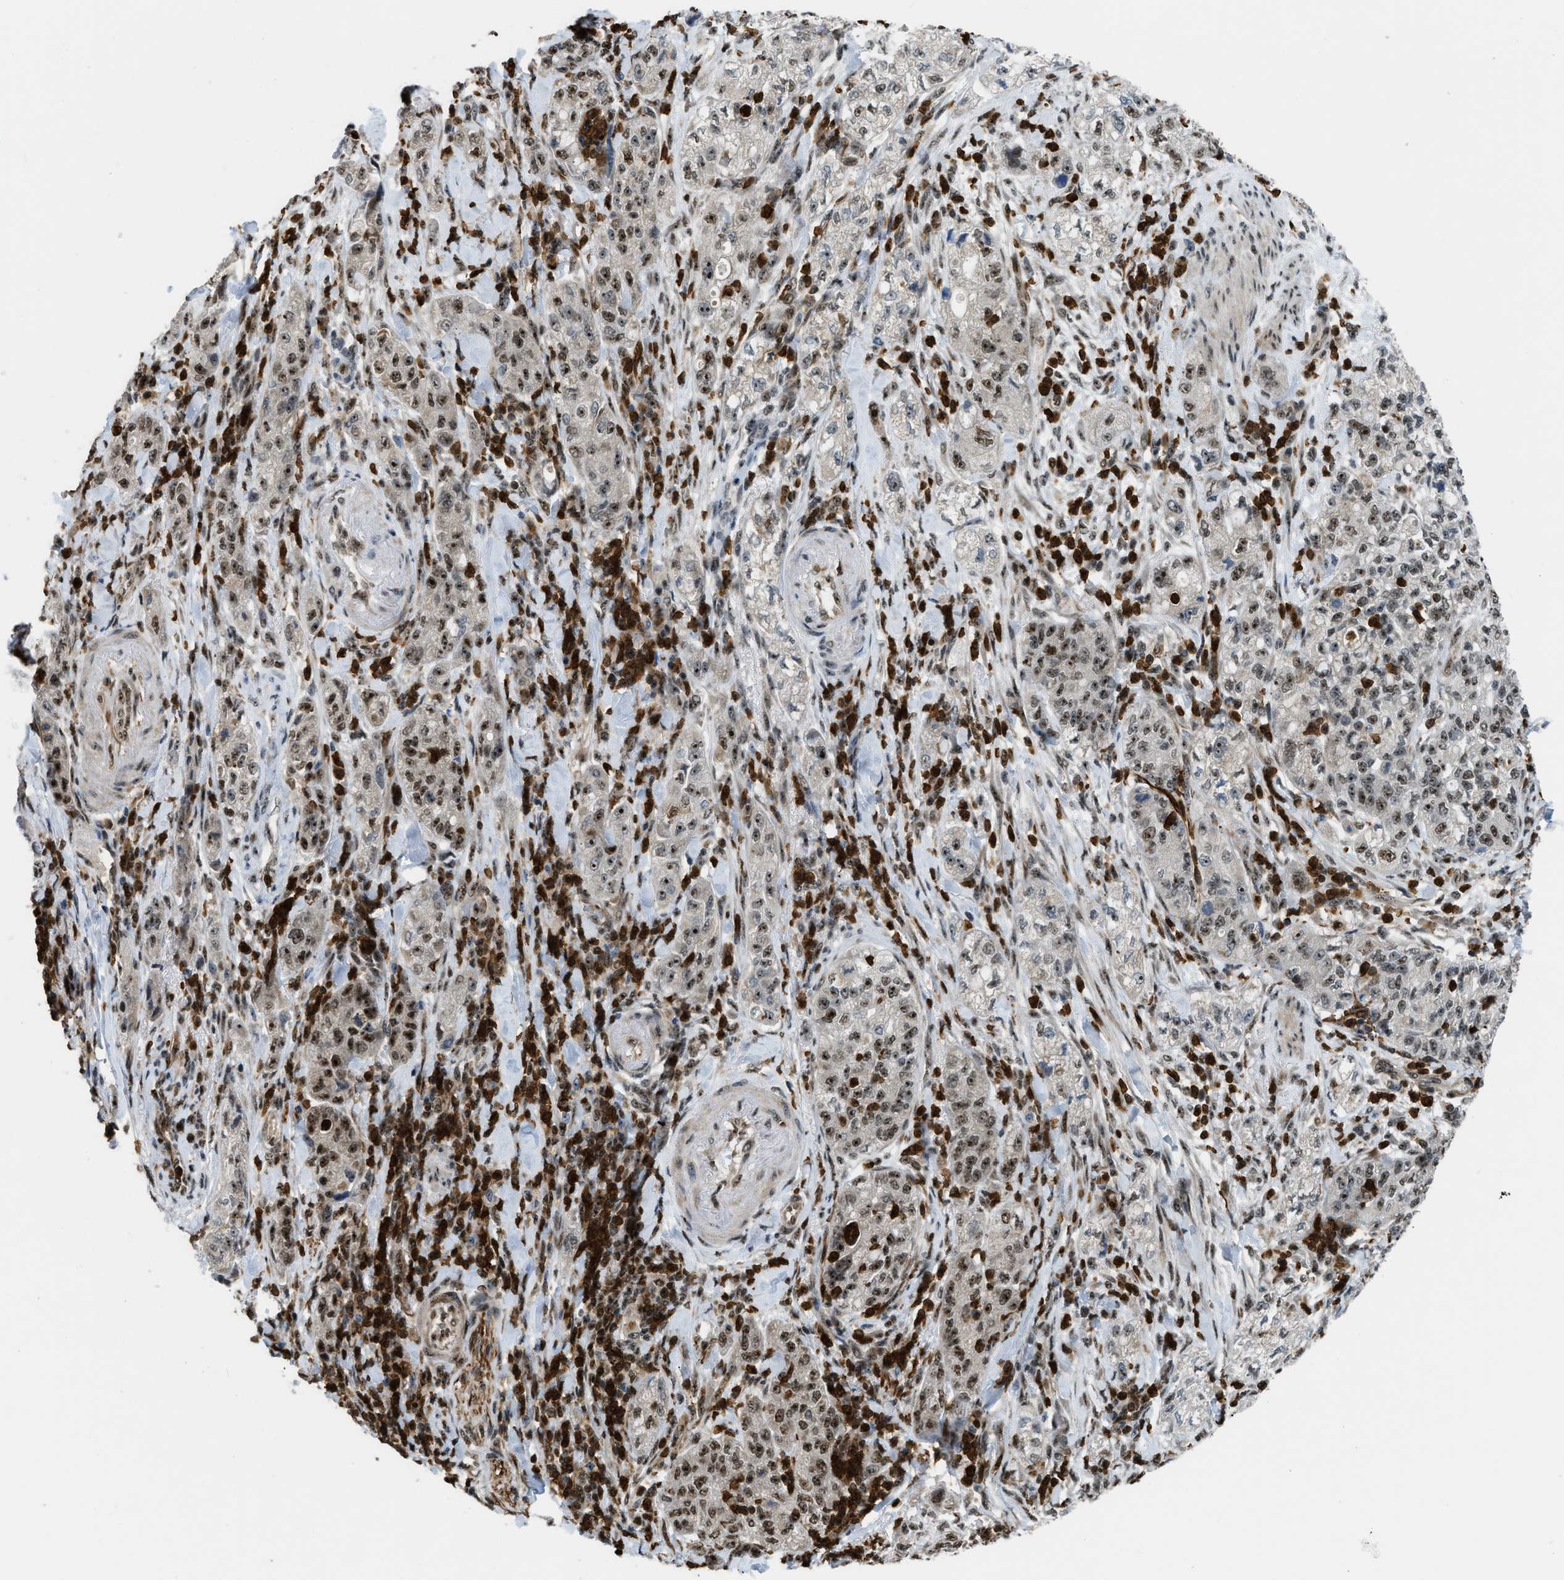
{"staining": {"intensity": "moderate", "quantity": ">75%", "location": "nuclear"}, "tissue": "pancreatic cancer", "cell_type": "Tumor cells", "image_type": "cancer", "snomed": [{"axis": "morphology", "description": "Adenocarcinoma, NOS"}, {"axis": "topography", "description": "Pancreas"}], "caption": "Protein expression analysis of human pancreatic cancer reveals moderate nuclear staining in approximately >75% of tumor cells. (DAB (3,3'-diaminobenzidine) = brown stain, brightfield microscopy at high magnification).", "gene": "E2F1", "patient": {"sex": "female", "age": 78}}